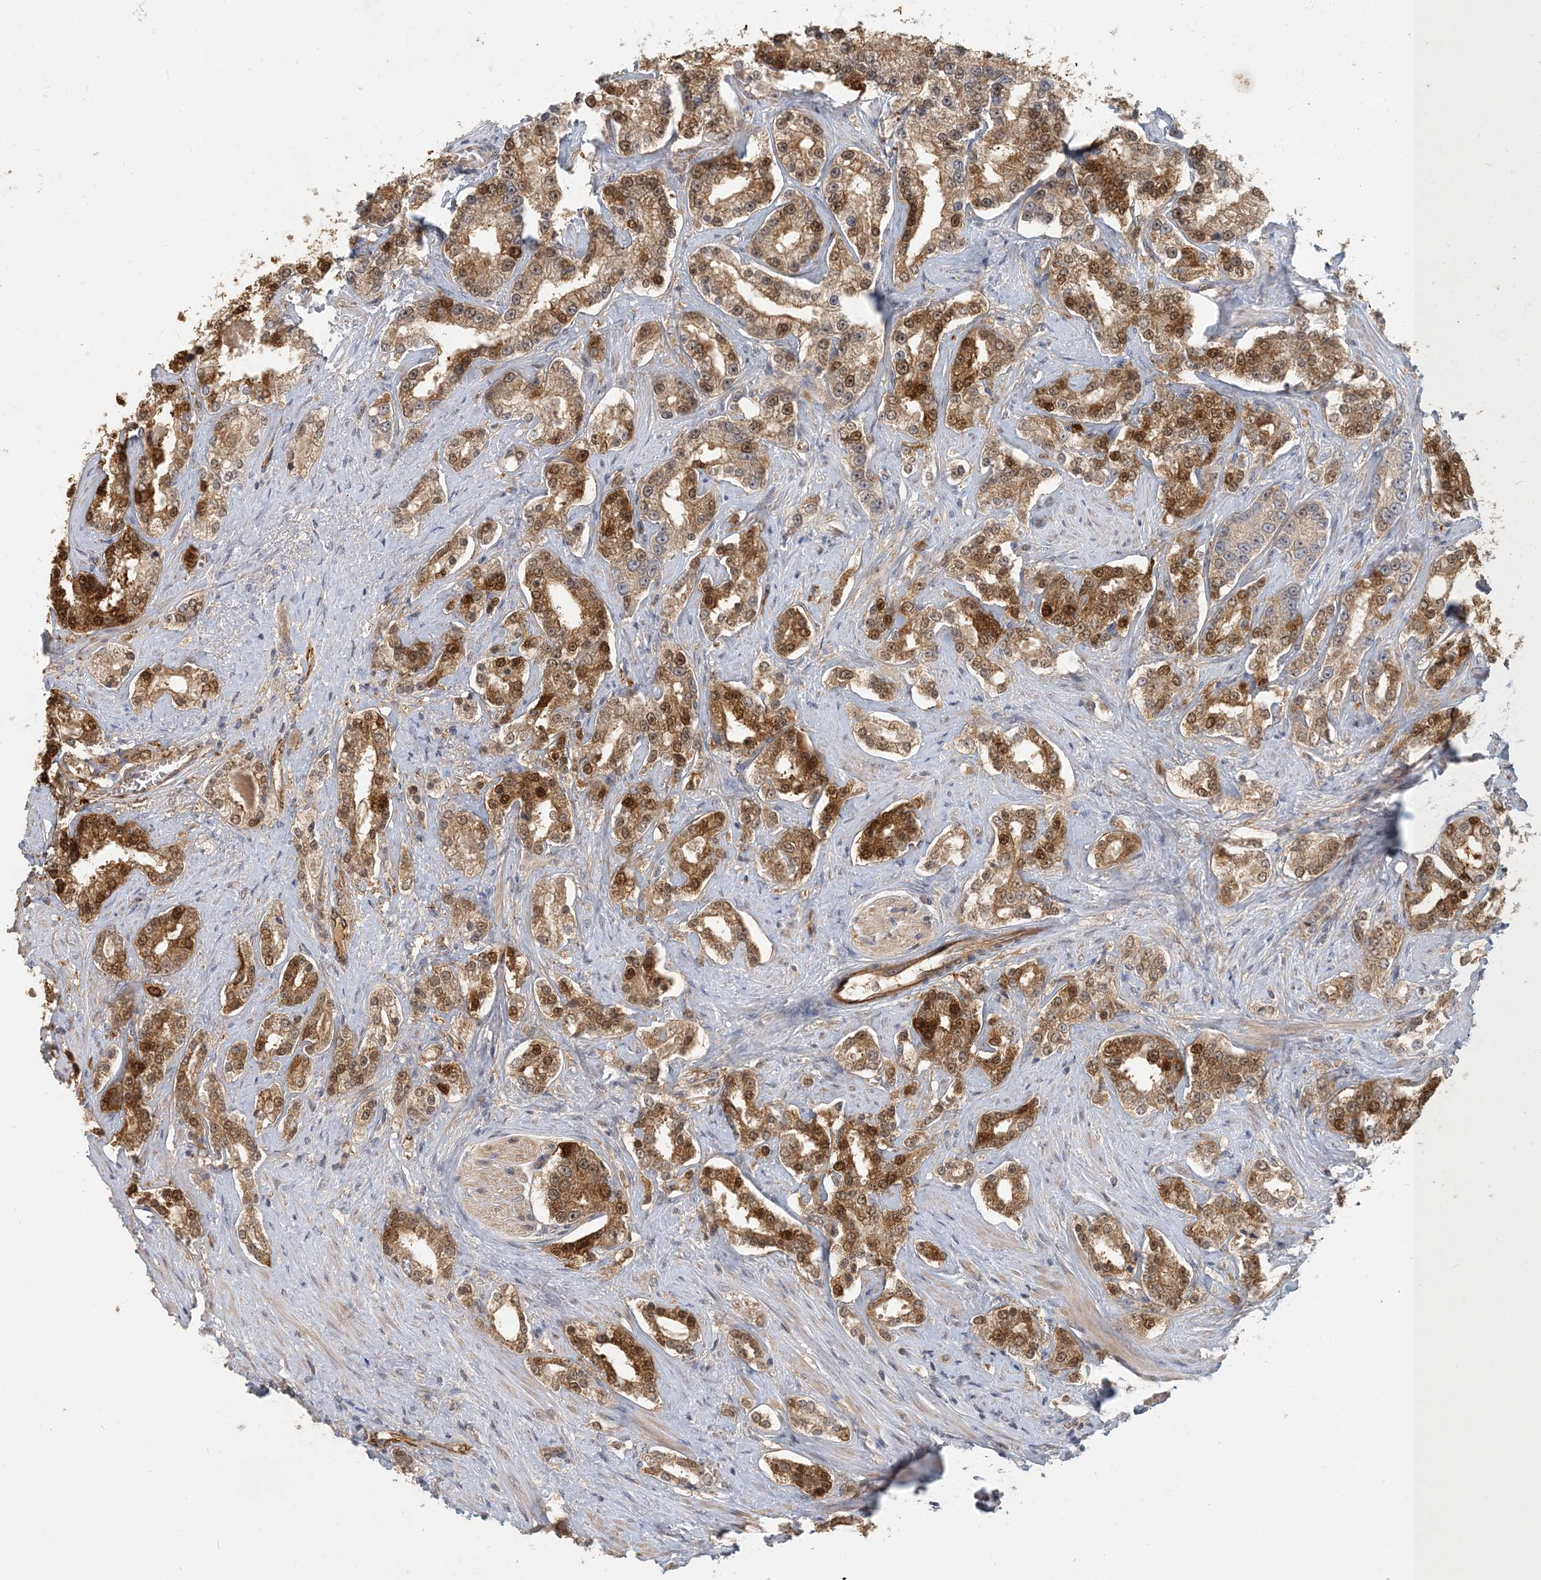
{"staining": {"intensity": "strong", "quantity": ">75%", "location": "cytoplasmic/membranous,nuclear"}, "tissue": "prostate cancer", "cell_type": "Tumor cells", "image_type": "cancer", "snomed": [{"axis": "morphology", "description": "Normal tissue, NOS"}, {"axis": "morphology", "description": "Adenocarcinoma, High grade"}, {"axis": "topography", "description": "Prostate"}], "caption": "A brown stain shows strong cytoplasmic/membranous and nuclear staining of a protein in prostate cancer tumor cells. (DAB IHC, brown staining for protein, blue staining for nuclei).", "gene": "ZBTB3", "patient": {"sex": "male", "age": 83}}